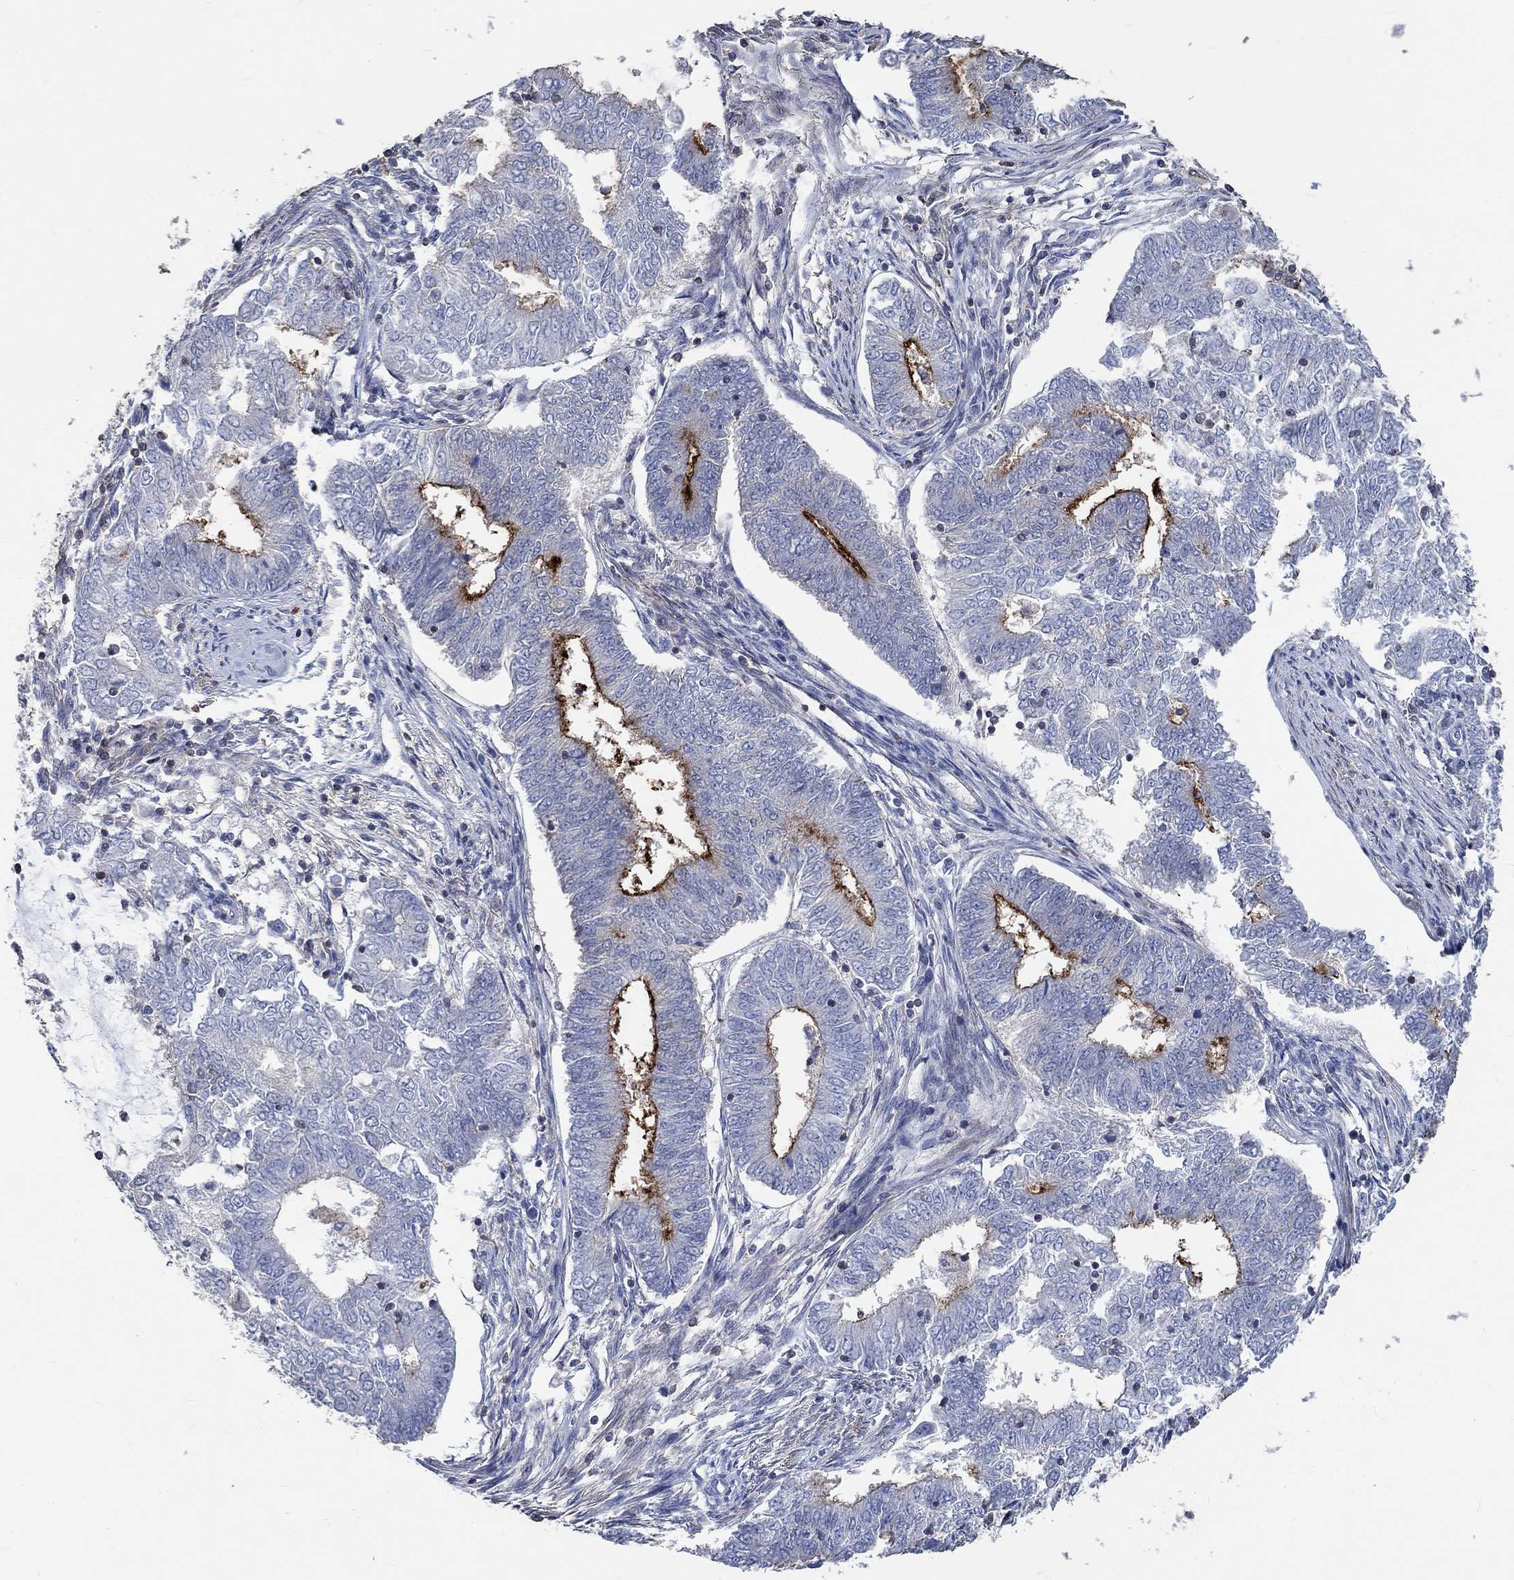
{"staining": {"intensity": "strong", "quantity": "<25%", "location": "cytoplasmic/membranous"}, "tissue": "endometrial cancer", "cell_type": "Tumor cells", "image_type": "cancer", "snomed": [{"axis": "morphology", "description": "Adenocarcinoma, NOS"}, {"axis": "topography", "description": "Endometrium"}], "caption": "Immunohistochemical staining of endometrial cancer (adenocarcinoma) shows medium levels of strong cytoplasmic/membranous positivity in about <25% of tumor cells.", "gene": "TNFAIP8L3", "patient": {"sex": "female", "age": 62}}